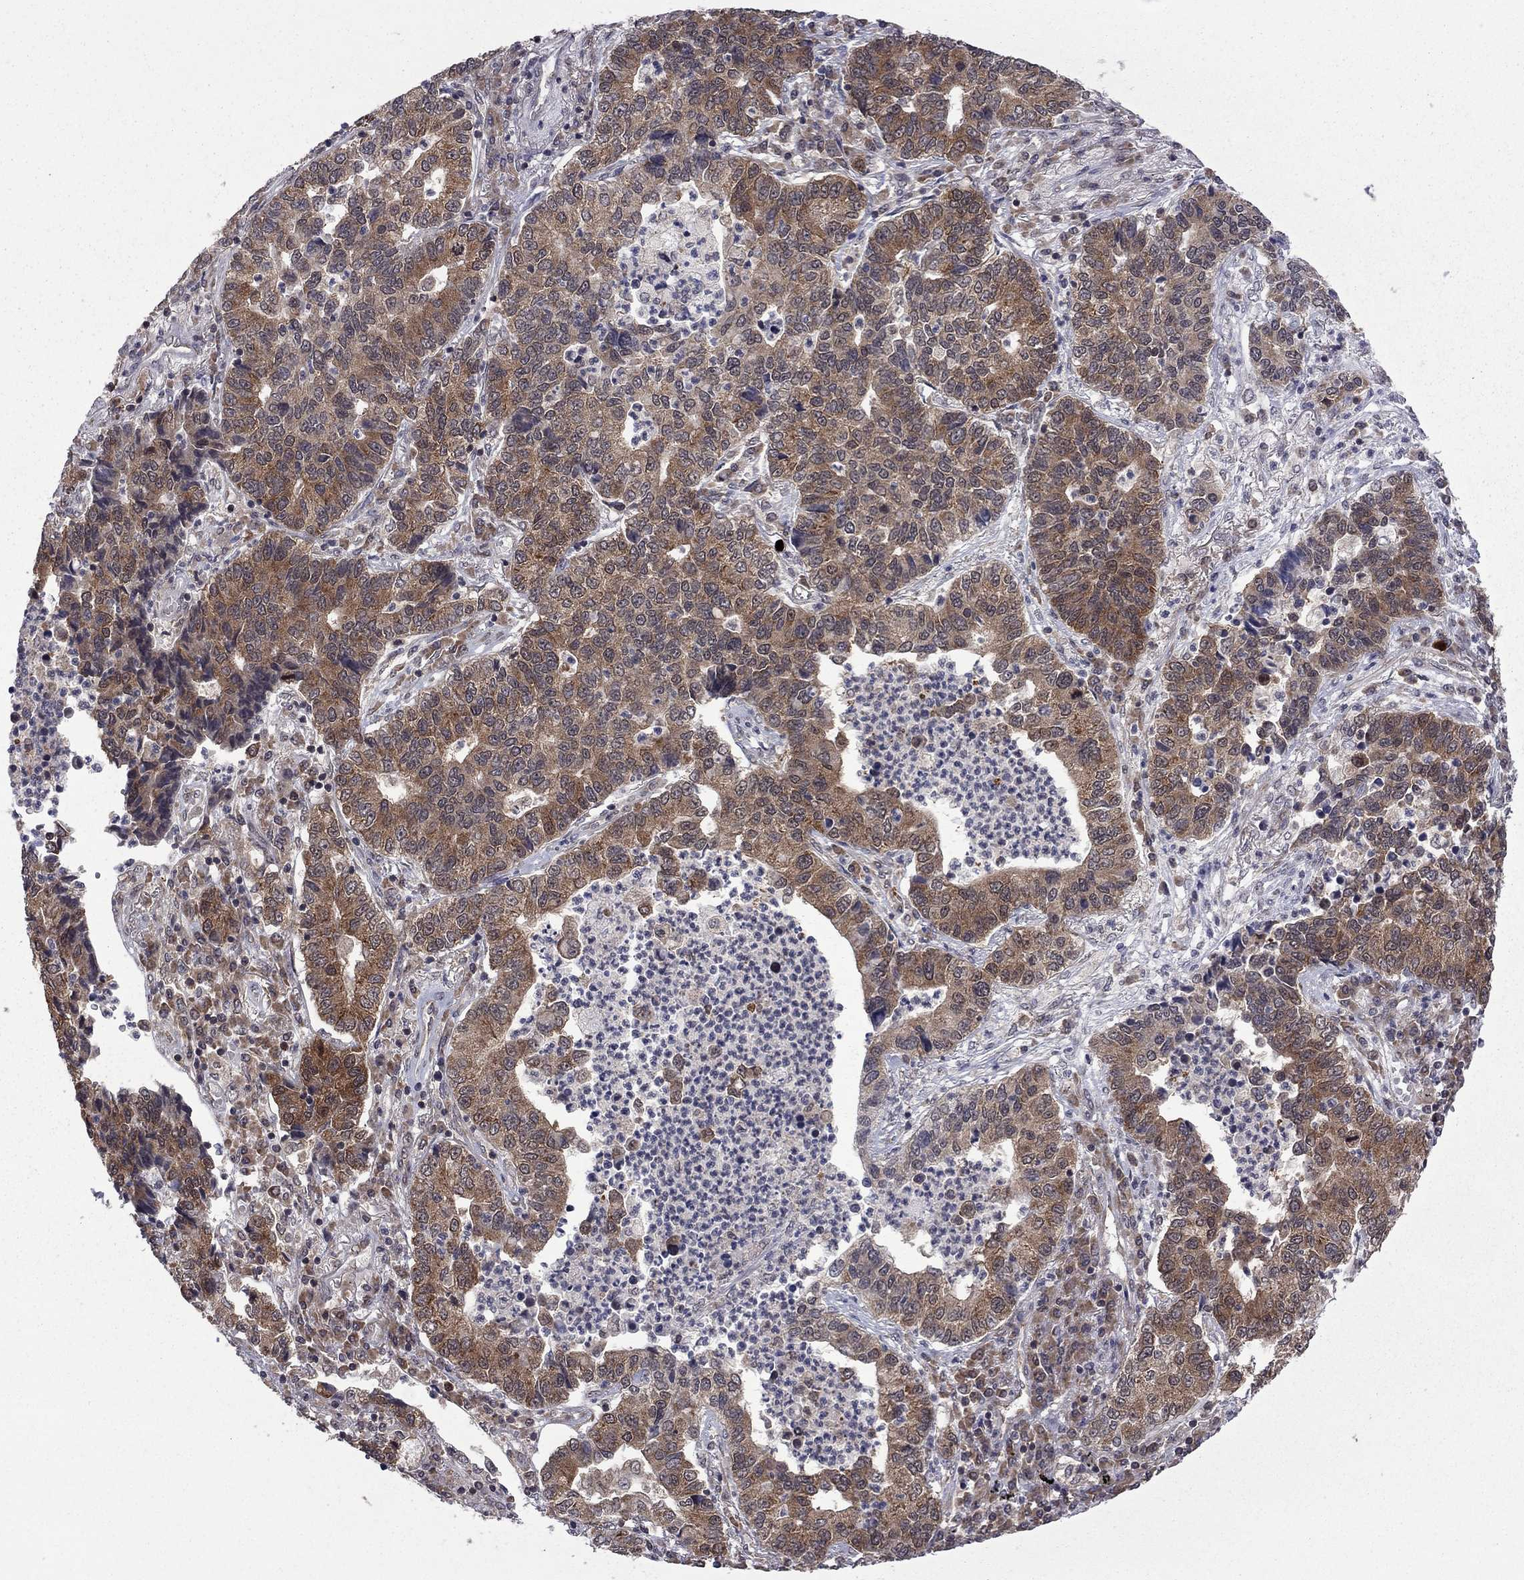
{"staining": {"intensity": "strong", "quantity": "25%-75%", "location": "cytoplasmic/membranous"}, "tissue": "lung cancer", "cell_type": "Tumor cells", "image_type": "cancer", "snomed": [{"axis": "morphology", "description": "Adenocarcinoma, NOS"}, {"axis": "topography", "description": "Lung"}], "caption": "A photomicrograph of lung adenocarcinoma stained for a protein reveals strong cytoplasmic/membranous brown staining in tumor cells.", "gene": "NAA50", "patient": {"sex": "female", "age": 57}}